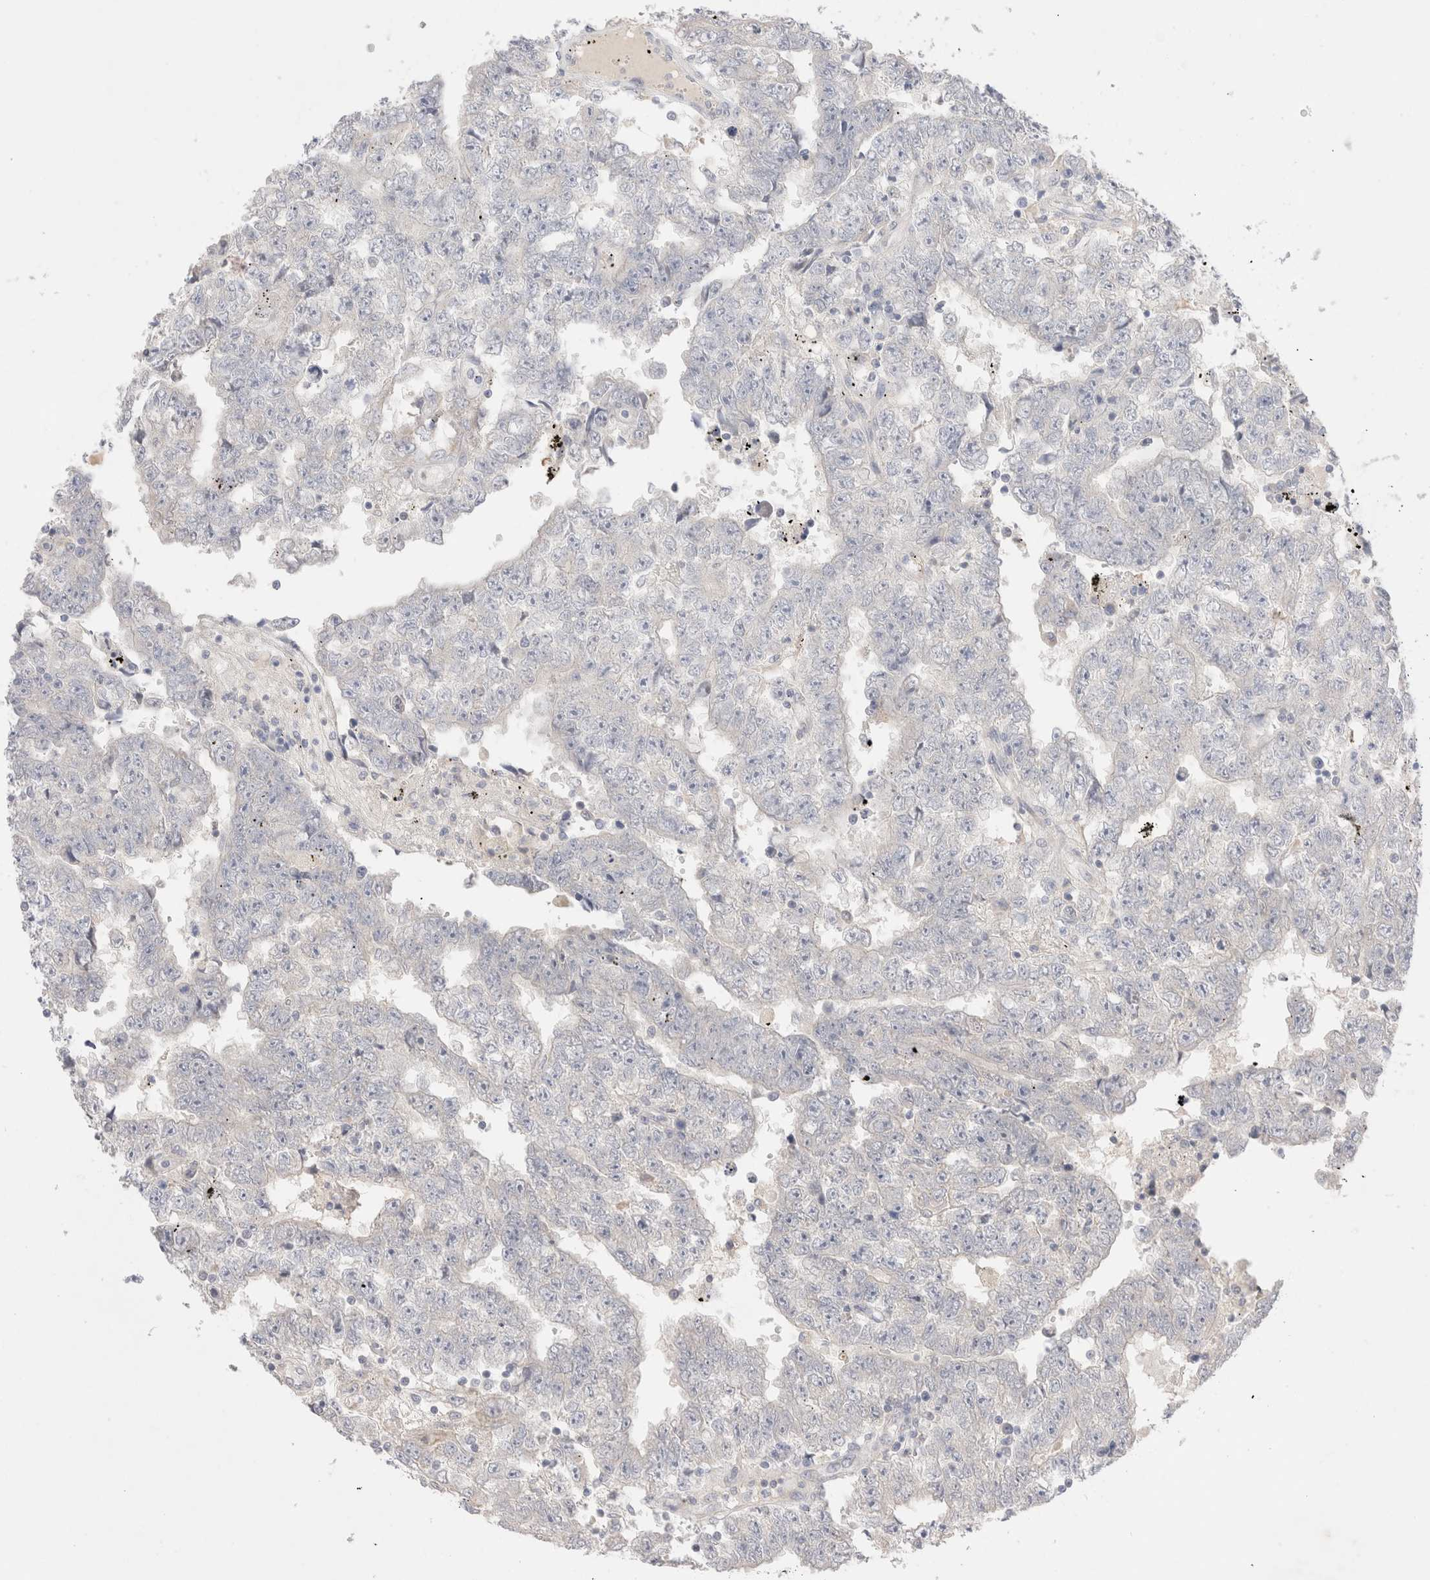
{"staining": {"intensity": "negative", "quantity": "none", "location": "none"}, "tissue": "testis cancer", "cell_type": "Tumor cells", "image_type": "cancer", "snomed": [{"axis": "morphology", "description": "Carcinoma, Embryonal, NOS"}, {"axis": "topography", "description": "Testis"}], "caption": "The photomicrograph displays no staining of tumor cells in testis cancer (embryonal carcinoma).", "gene": "SPATA20", "patient": {"sex": "male", "age": 25}}